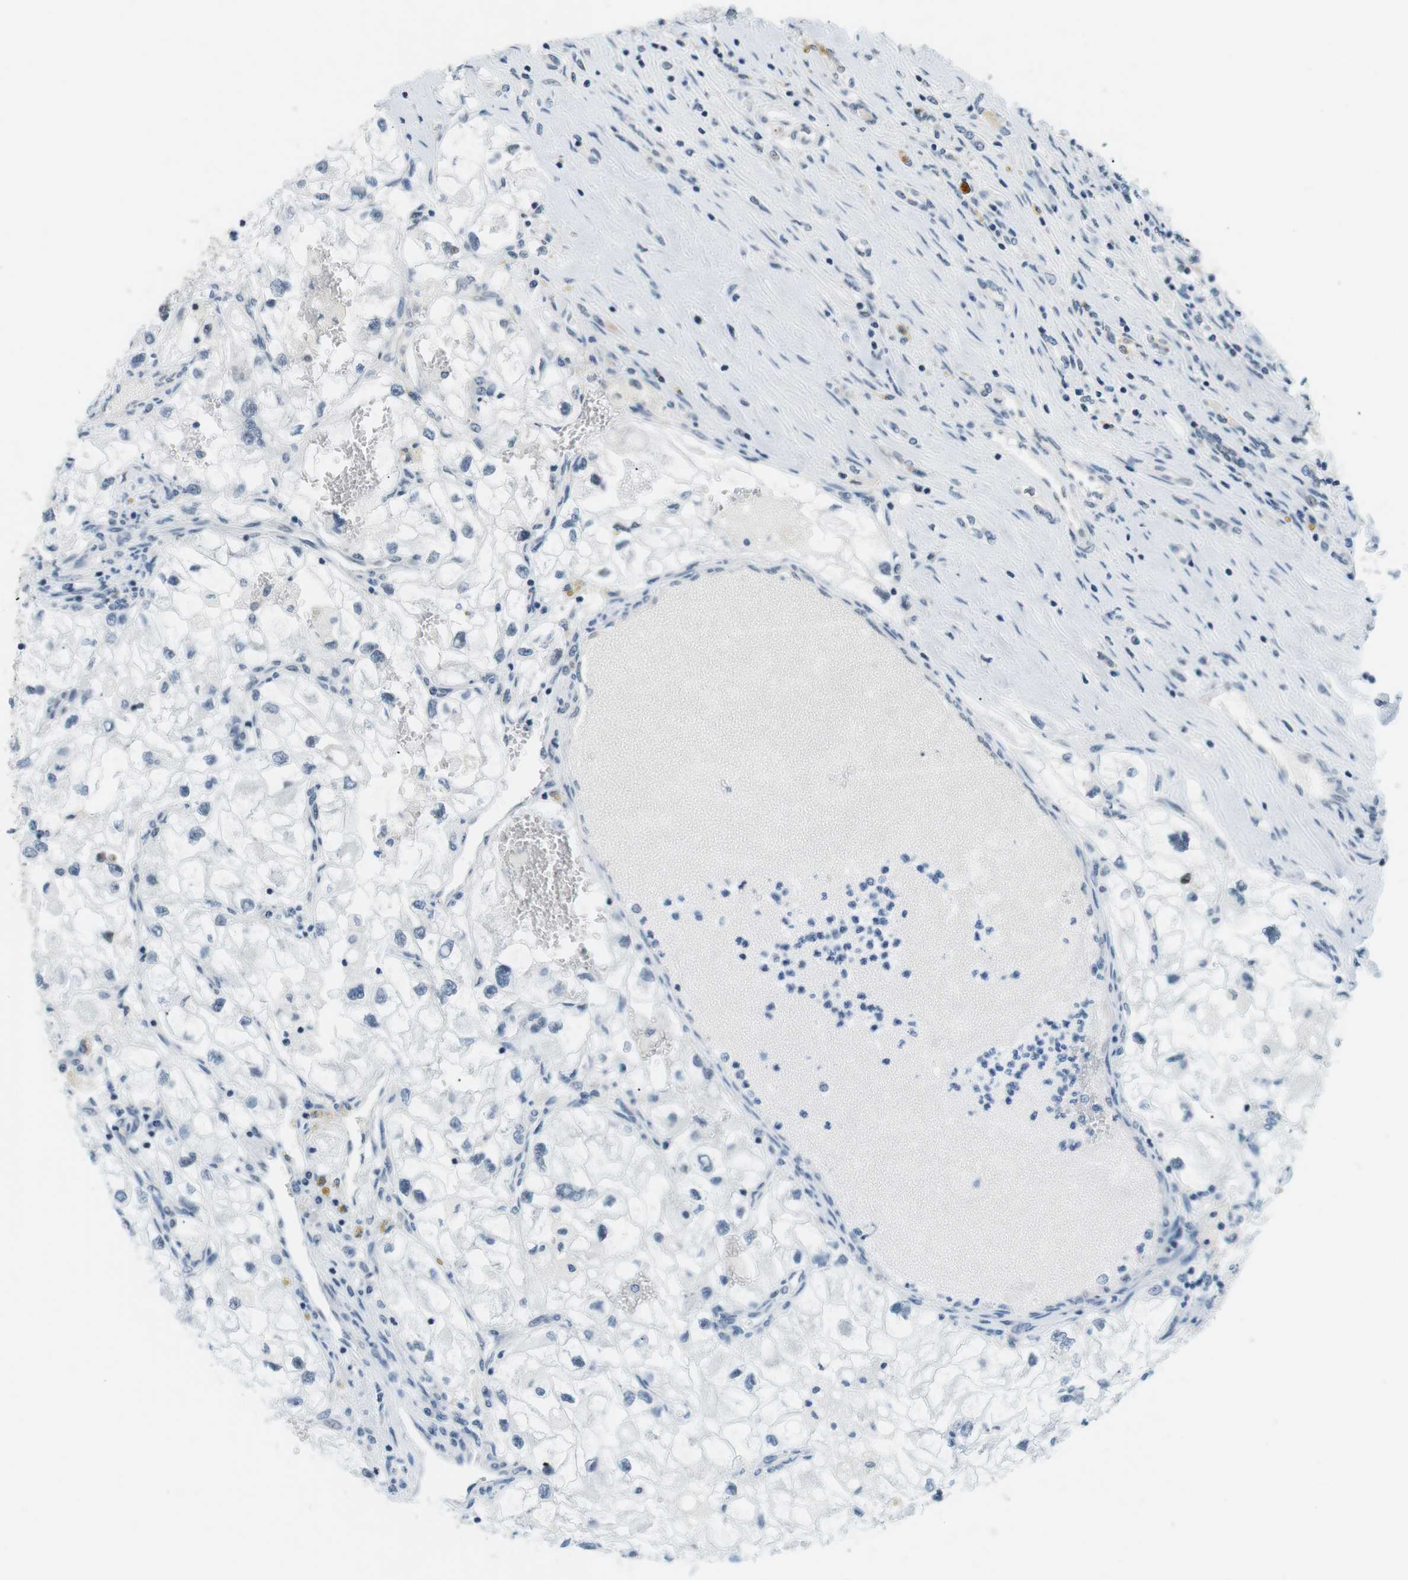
{"staining": {"intensity": "negative", "quantity": "none", "location": "none"}, "tissue": "renal cancer", "cell_type": "Tumor cells", "image_type": "cancer", "snomed": [{"axis": "morphology", "description": "Adenocarcinoma, NOS"}, {"axis": "topography", "description": "Kidney"}], "caption": "Immunohistochemistry image of human renal cancer stained for a protein (brown), which displays no positivity in tumor cells. (DAB (3,3'-diaminobenzidine) immunohistochemistry (IHC), high magnification).", "gene": "CSNK2B", "patient": {"sex": "female", "age": 70}}